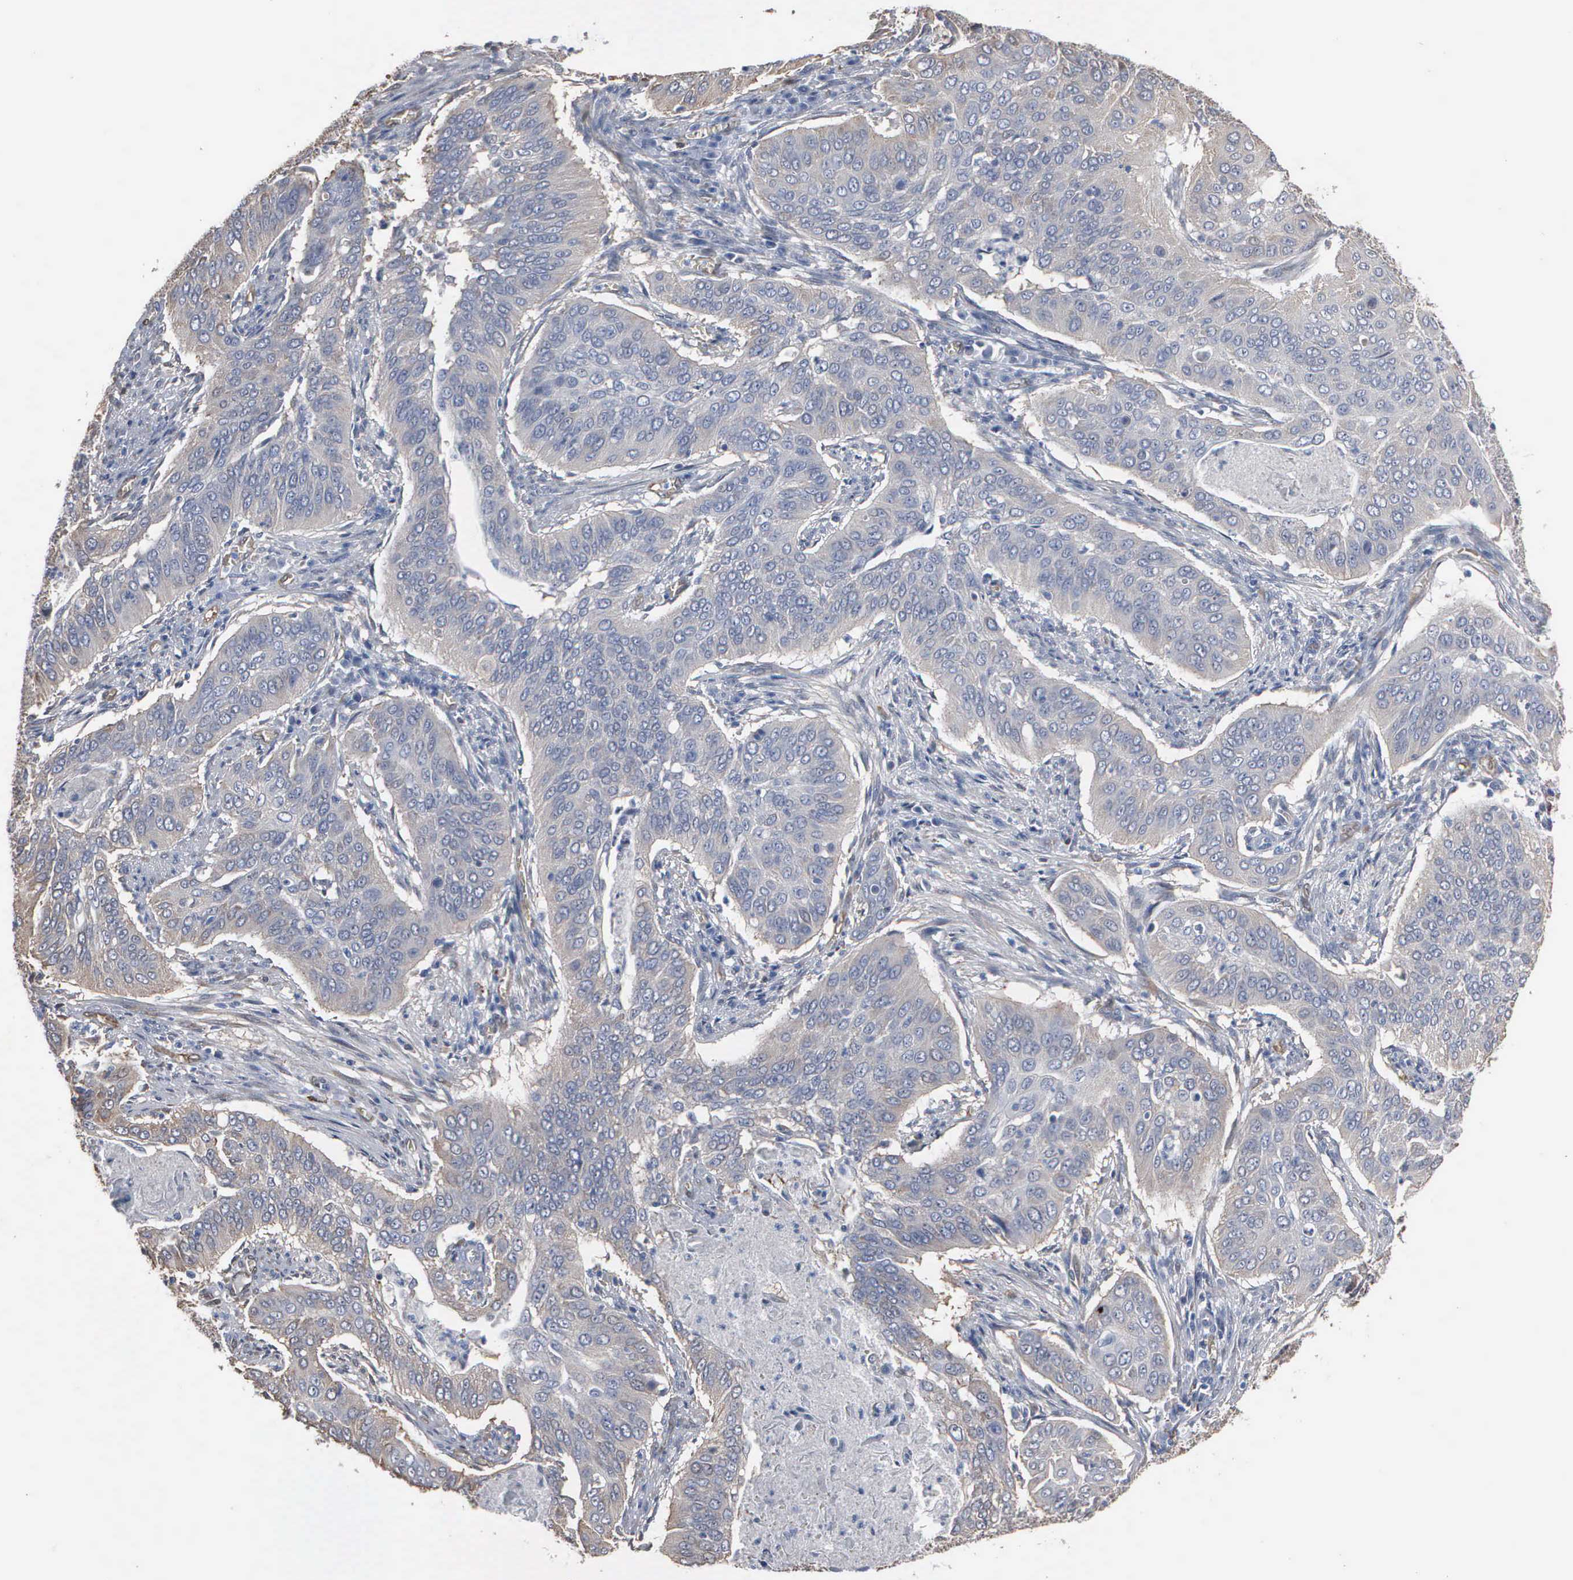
{"staining": {"intensity": "negative", "quantity": "none", "location": "none"}, "tissue": "cervical cancer", "cell_type": "Tumor cells", "image_type": "cancer", "snomed": [{"axis": "morphology", "description": "Squamous cell carcinoma, NOS"}, {"axis": "topography", "description": "Cervix"}], "caption": "The histopathology image shows no staining of tumor cells in cervical cancer (squamous cell carcinoma).", "gene": "FSCN1", "patient": {"sex": "female", "age": 39}}